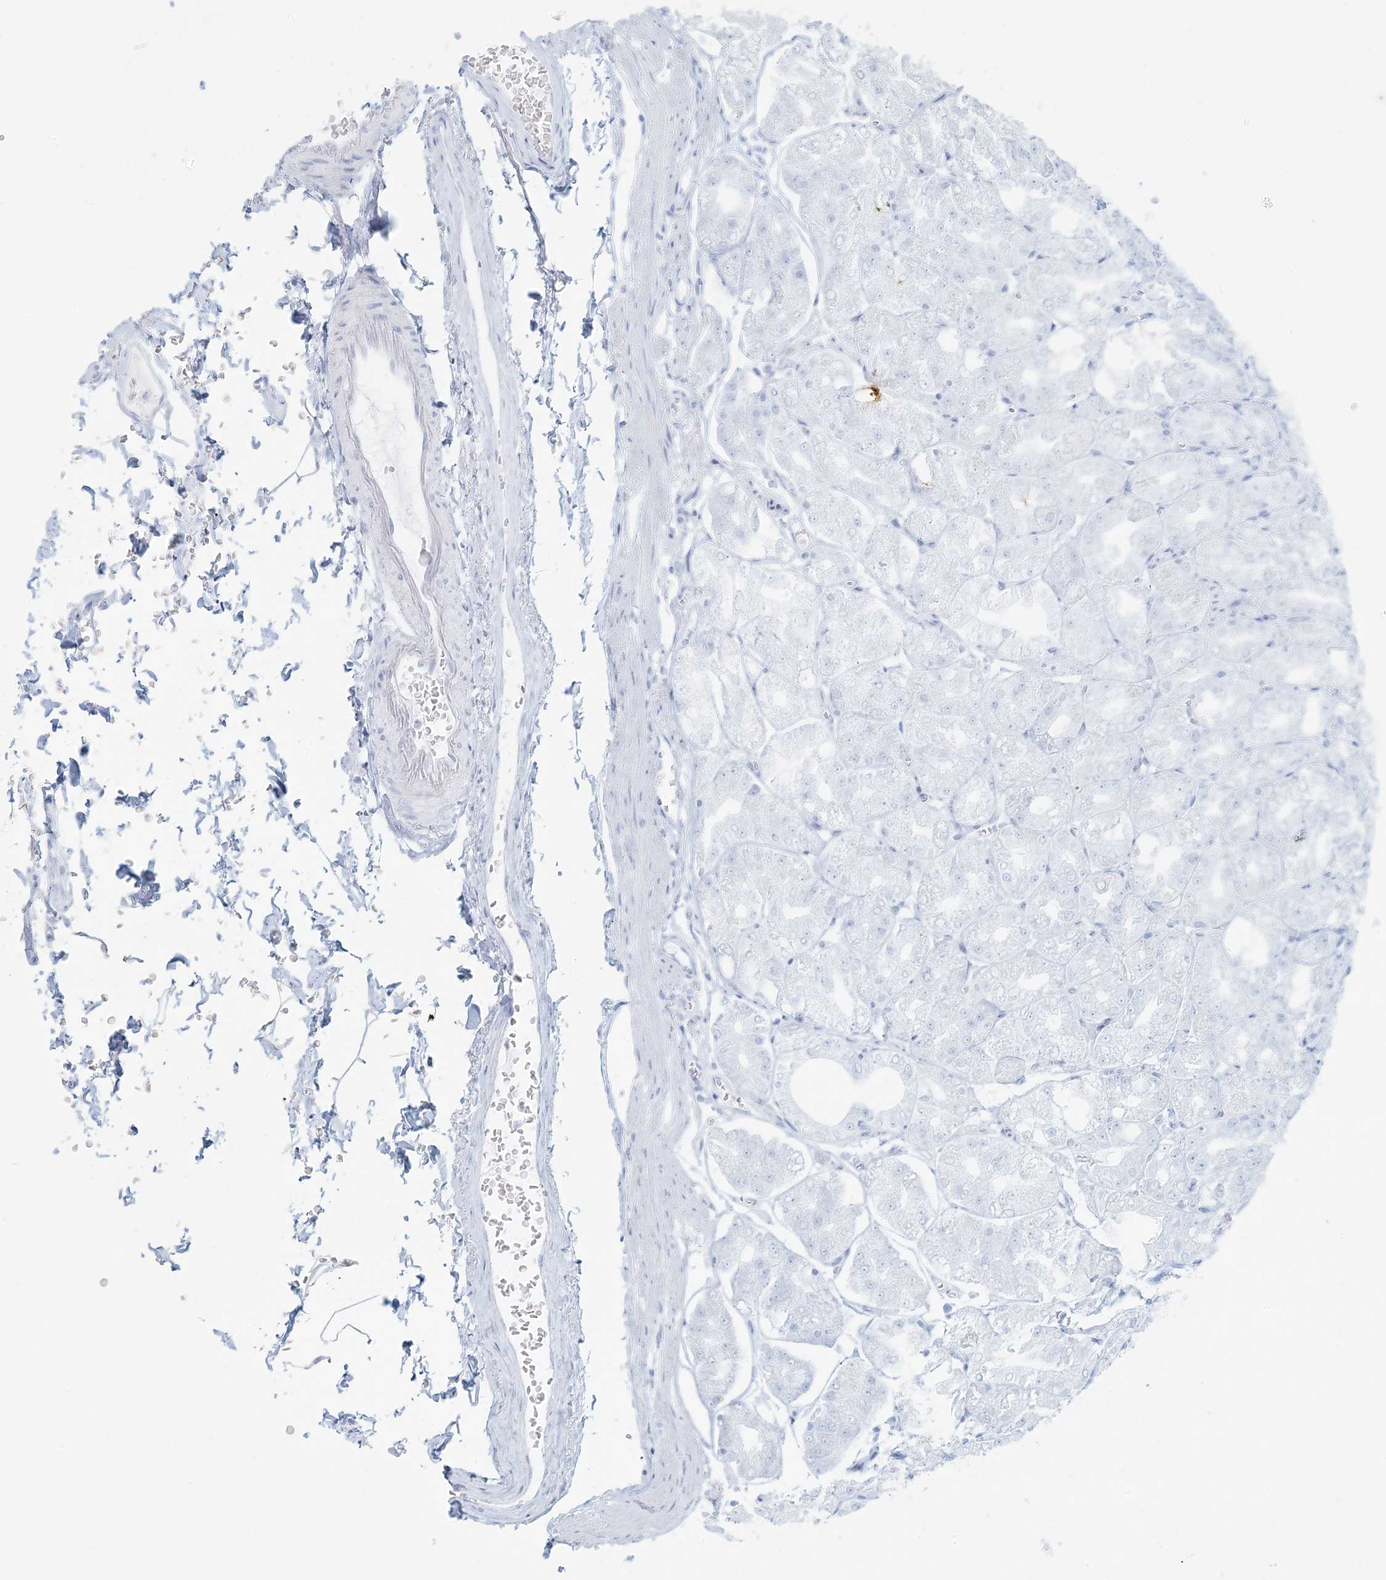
{"staining": {"intensity": "moderate", "quantity": "<25%", "location": "cytoplasmic/membranous"}, "tissue": "stomach", "cell_type": "Glandular cells", "image_type": "normal", "snomed": [{"axis": "morphology", "description": "Normal tissue, NOS"}, {"axis": "topography", "description": "Stomach, lower"}], "caption": "Unremarkable stomach displays moderate cytoplasmic/membranous positivity in about <25% of glandular cells, visualized by immunohistochemistry. Ihc stains the protein in brown and the nuclei are stained blue.", "gene": "BCORL1", "patient": {"sex": "male", "age": 71}}